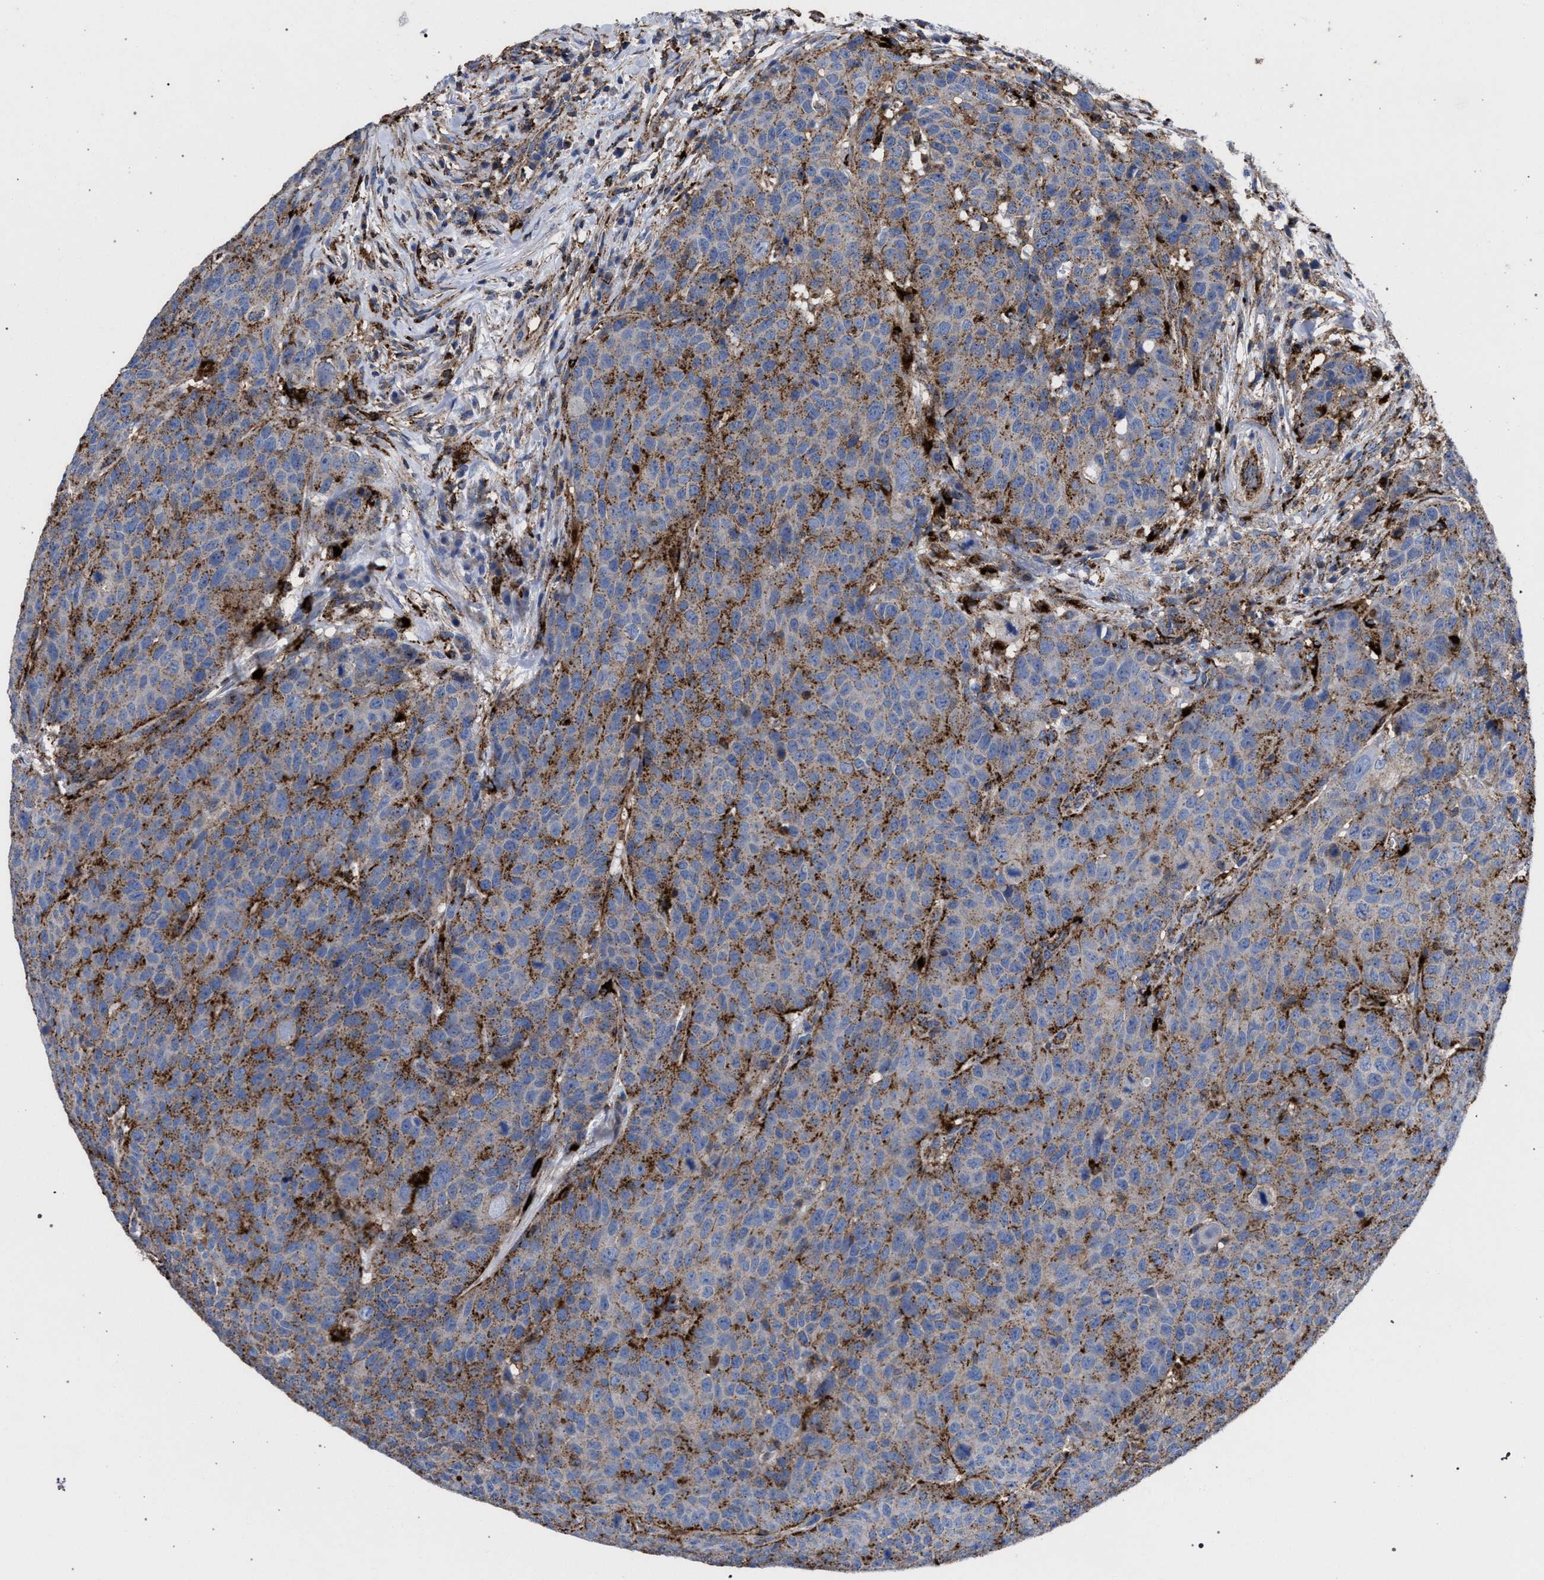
{"staining": {"intensity": "moderate", "quantity": ">75%", "location": "cytoplasmic/membranous"}, "tissue": "head and neck cancer", "cell_type": "Tumor cells", "image_type": "cancer", "snomed": [{"axis": "morphology", "description": "Squamous cell carcinoma, NOS"}, {"axis": "topography", "description": "Head-Neck"}], "caption": "Protein staining of head and neck cancer (squamous cell carcinoma) tissue shows moderate cytoplasmic/membranous staining in approximately >75% of tumor cells.", "gene": "PPT1", "patient": {"sex": "male", "age": 66}}